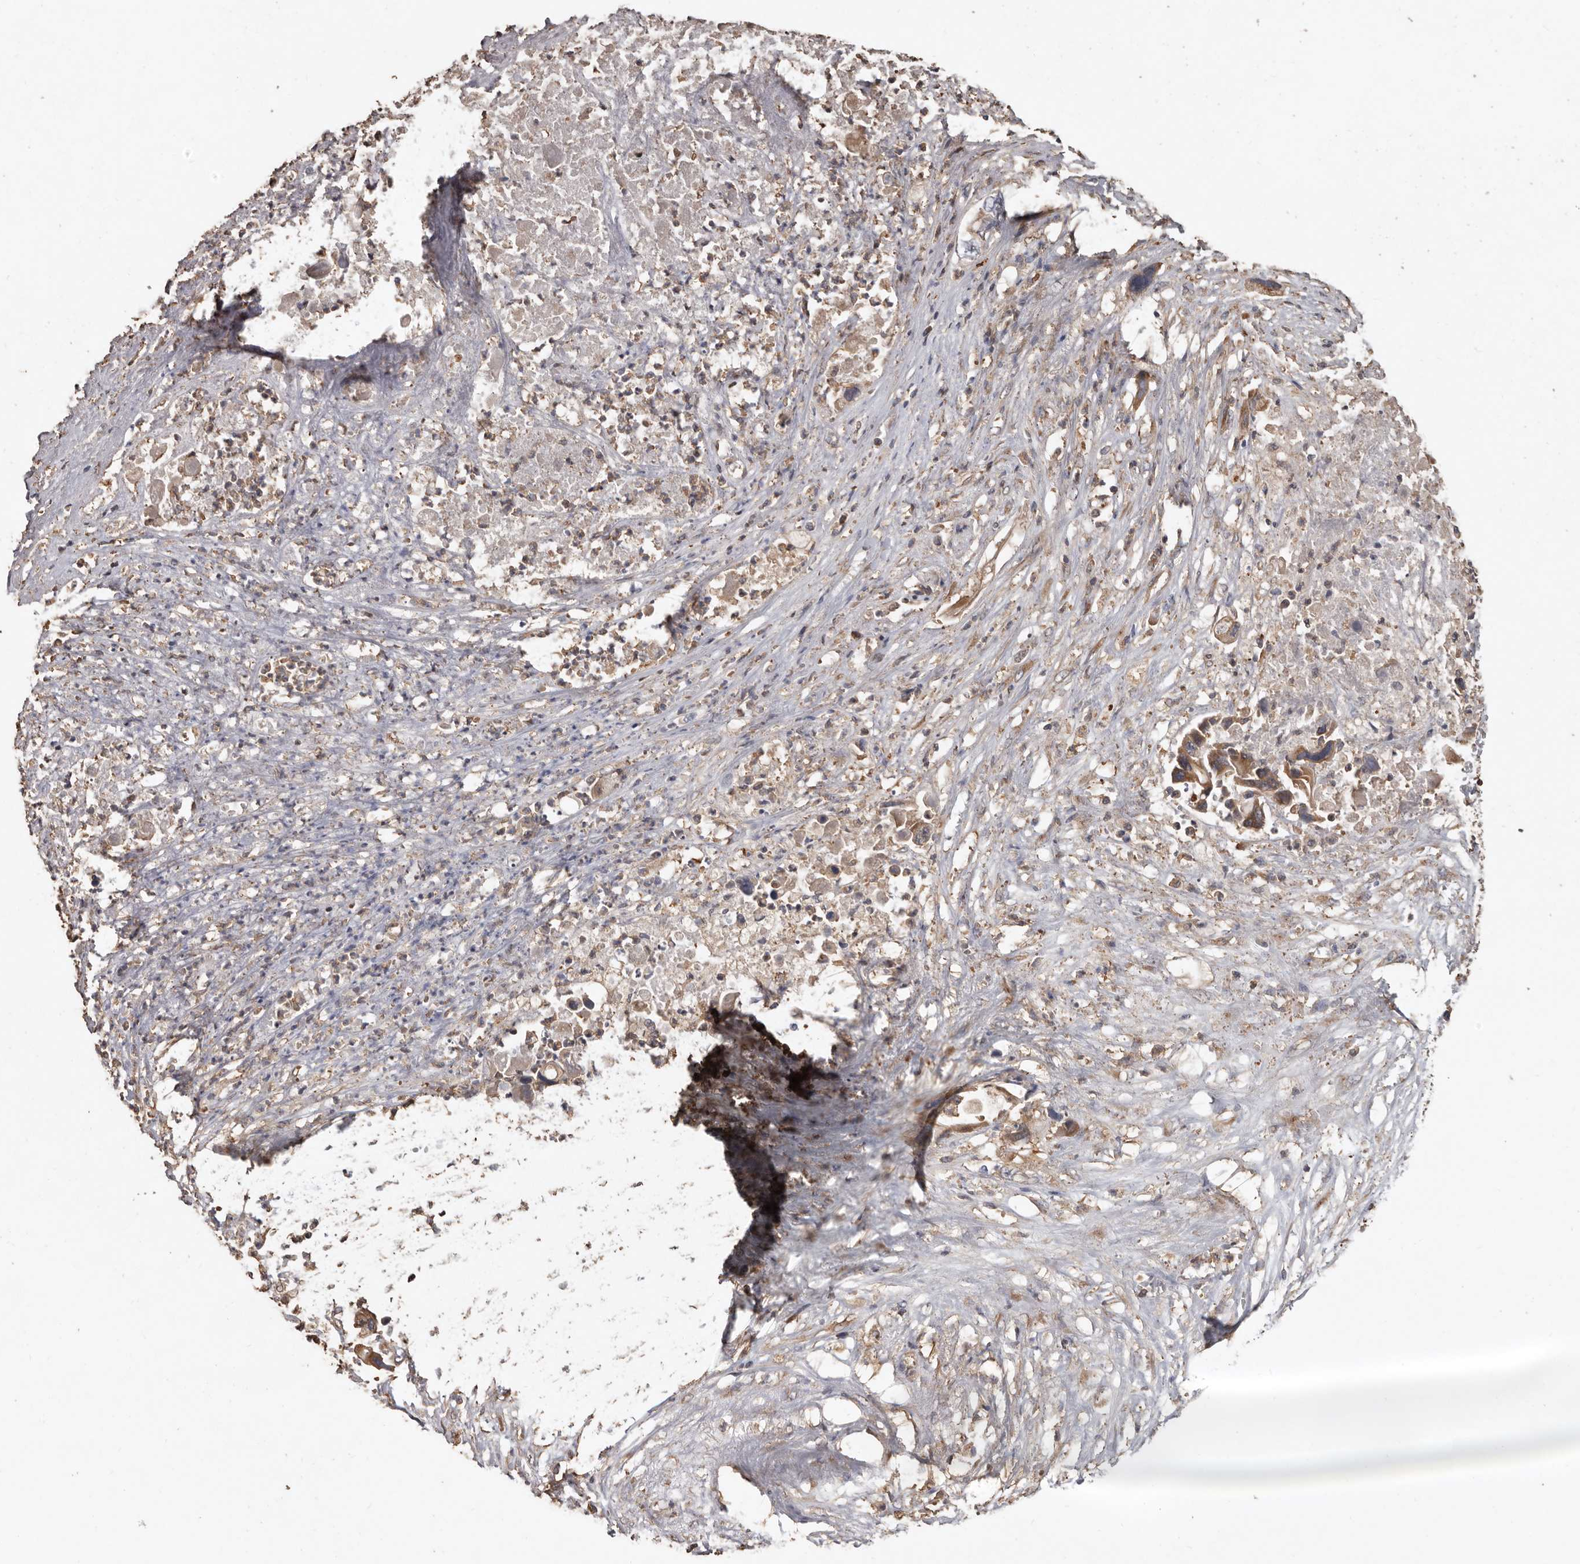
{"staining": {"intensity": "moderate", "quantity": ">75%", "location": "cytoplasmic/membranous"}, "tissue": "pancreatic cancer", "cell_type": "Tumor cells", "image_type": "cancer", "snomed": [{"axis": "morphology", "description": "Adenocarcinoma, NOS"}, {"axis": "topography", "description": "Pancreas"}], "caption": "Tumor cells display medium levels of moderate cytoplasmic/membranous expression in approximately >75% of cells in human pancreatic cancer. Using DAB (brown) and hematoxylin (blue) stains, captured at high magnification using brightfield microscopy.", "gene": "FLCN", "patient": {"sex": "male", "age": 66}}